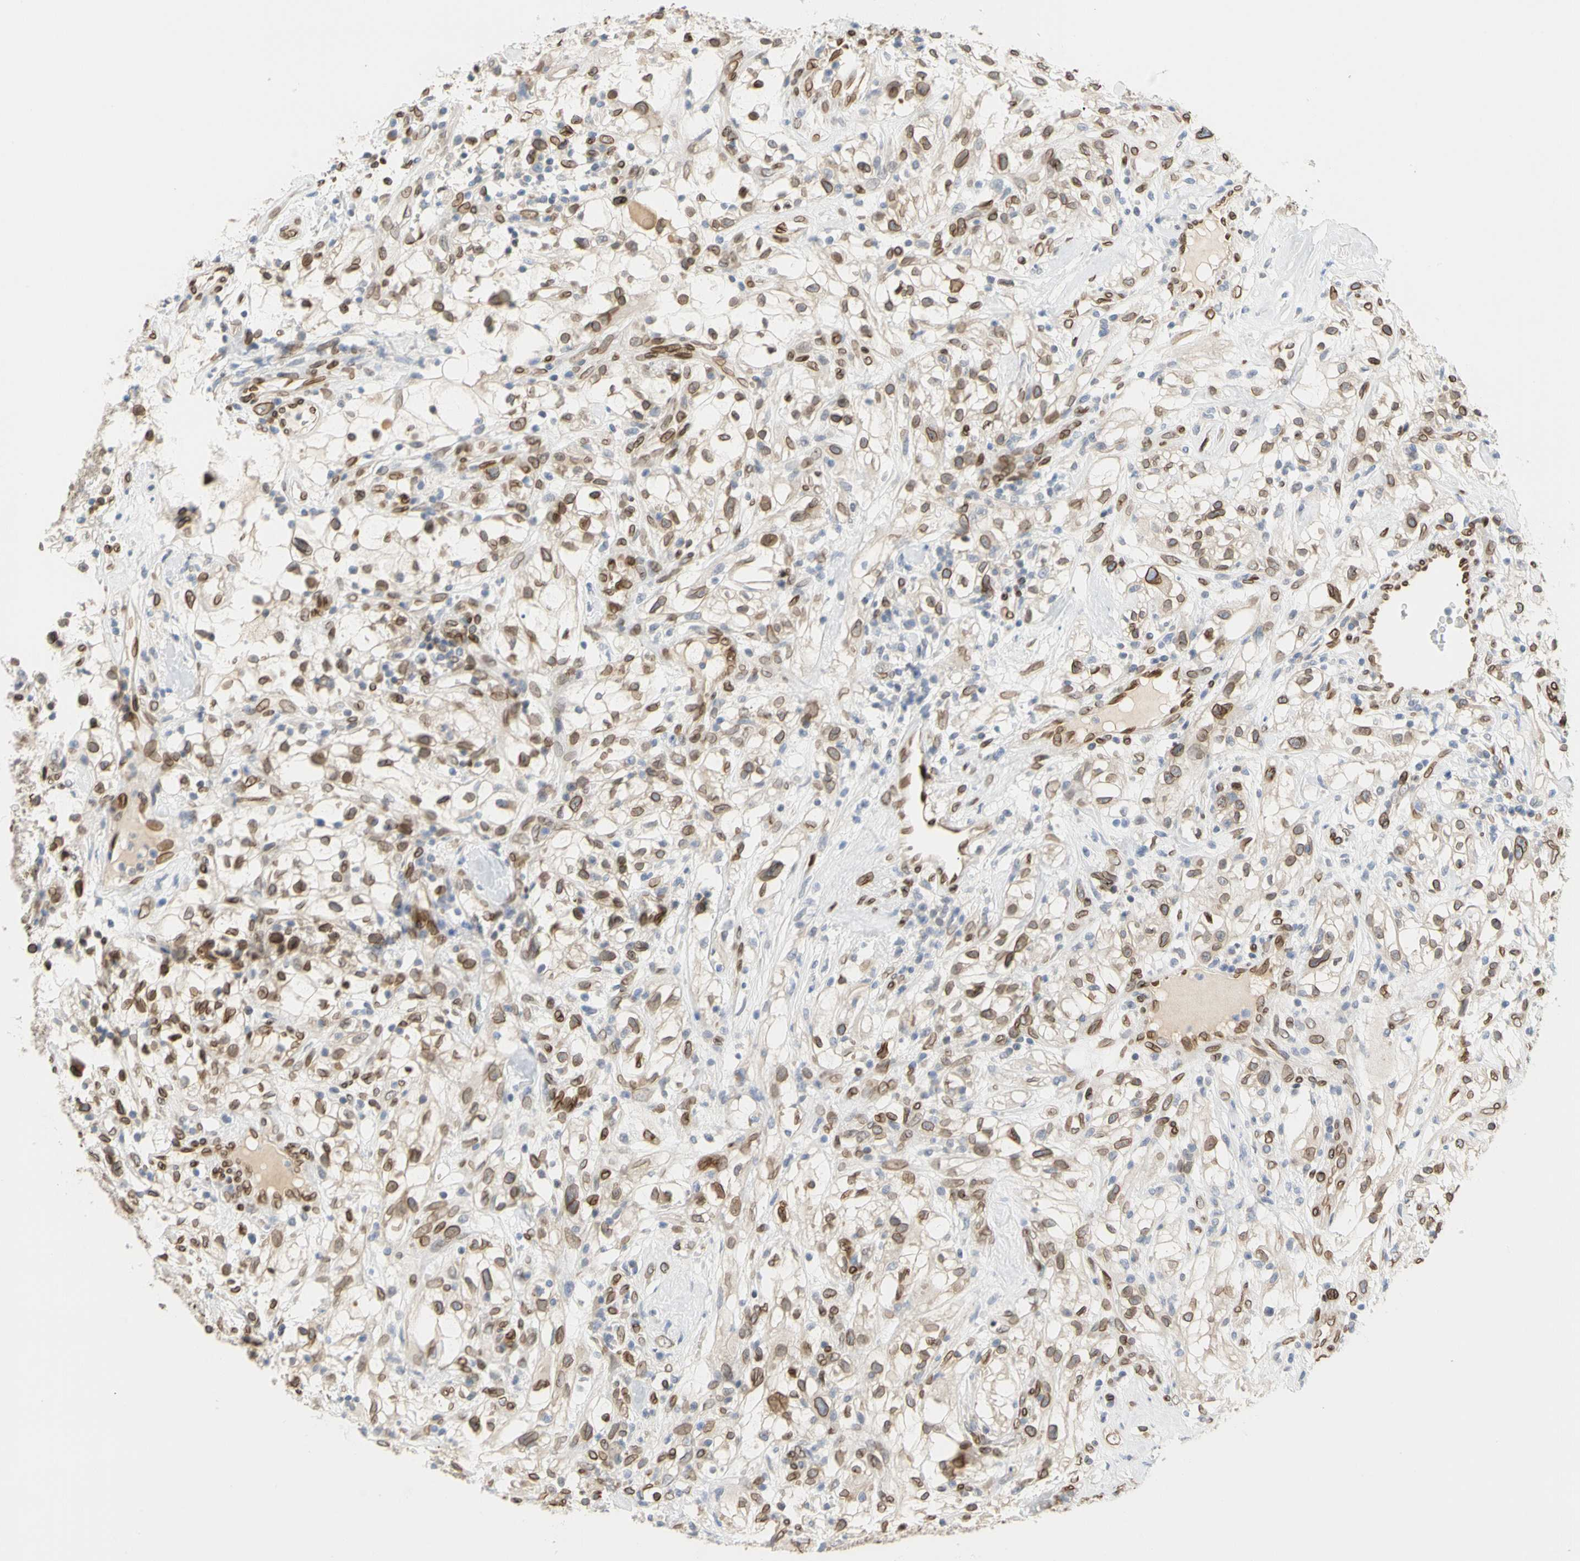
{"staining": {"intensity": "moderate", "quantity": ">75%", "location": "cytoplasmic/membranous,nuclear"}, "tissue": "renal cancer", "cell_type": "Tumor cells", "image_type": "cancer", "snomed": [{"axis": "morphology", "description": "Adenocarcinoma, NOS"}, {"axis": "topography", "description": "Kidney"}], "caption": "A brown stain shows moderate cytoplasmic/membranous and nuclear expression of a protein in human renal cancer tumor cells.", "gene": "SUN1", "patient": {"sex": "female", "age": 60}}